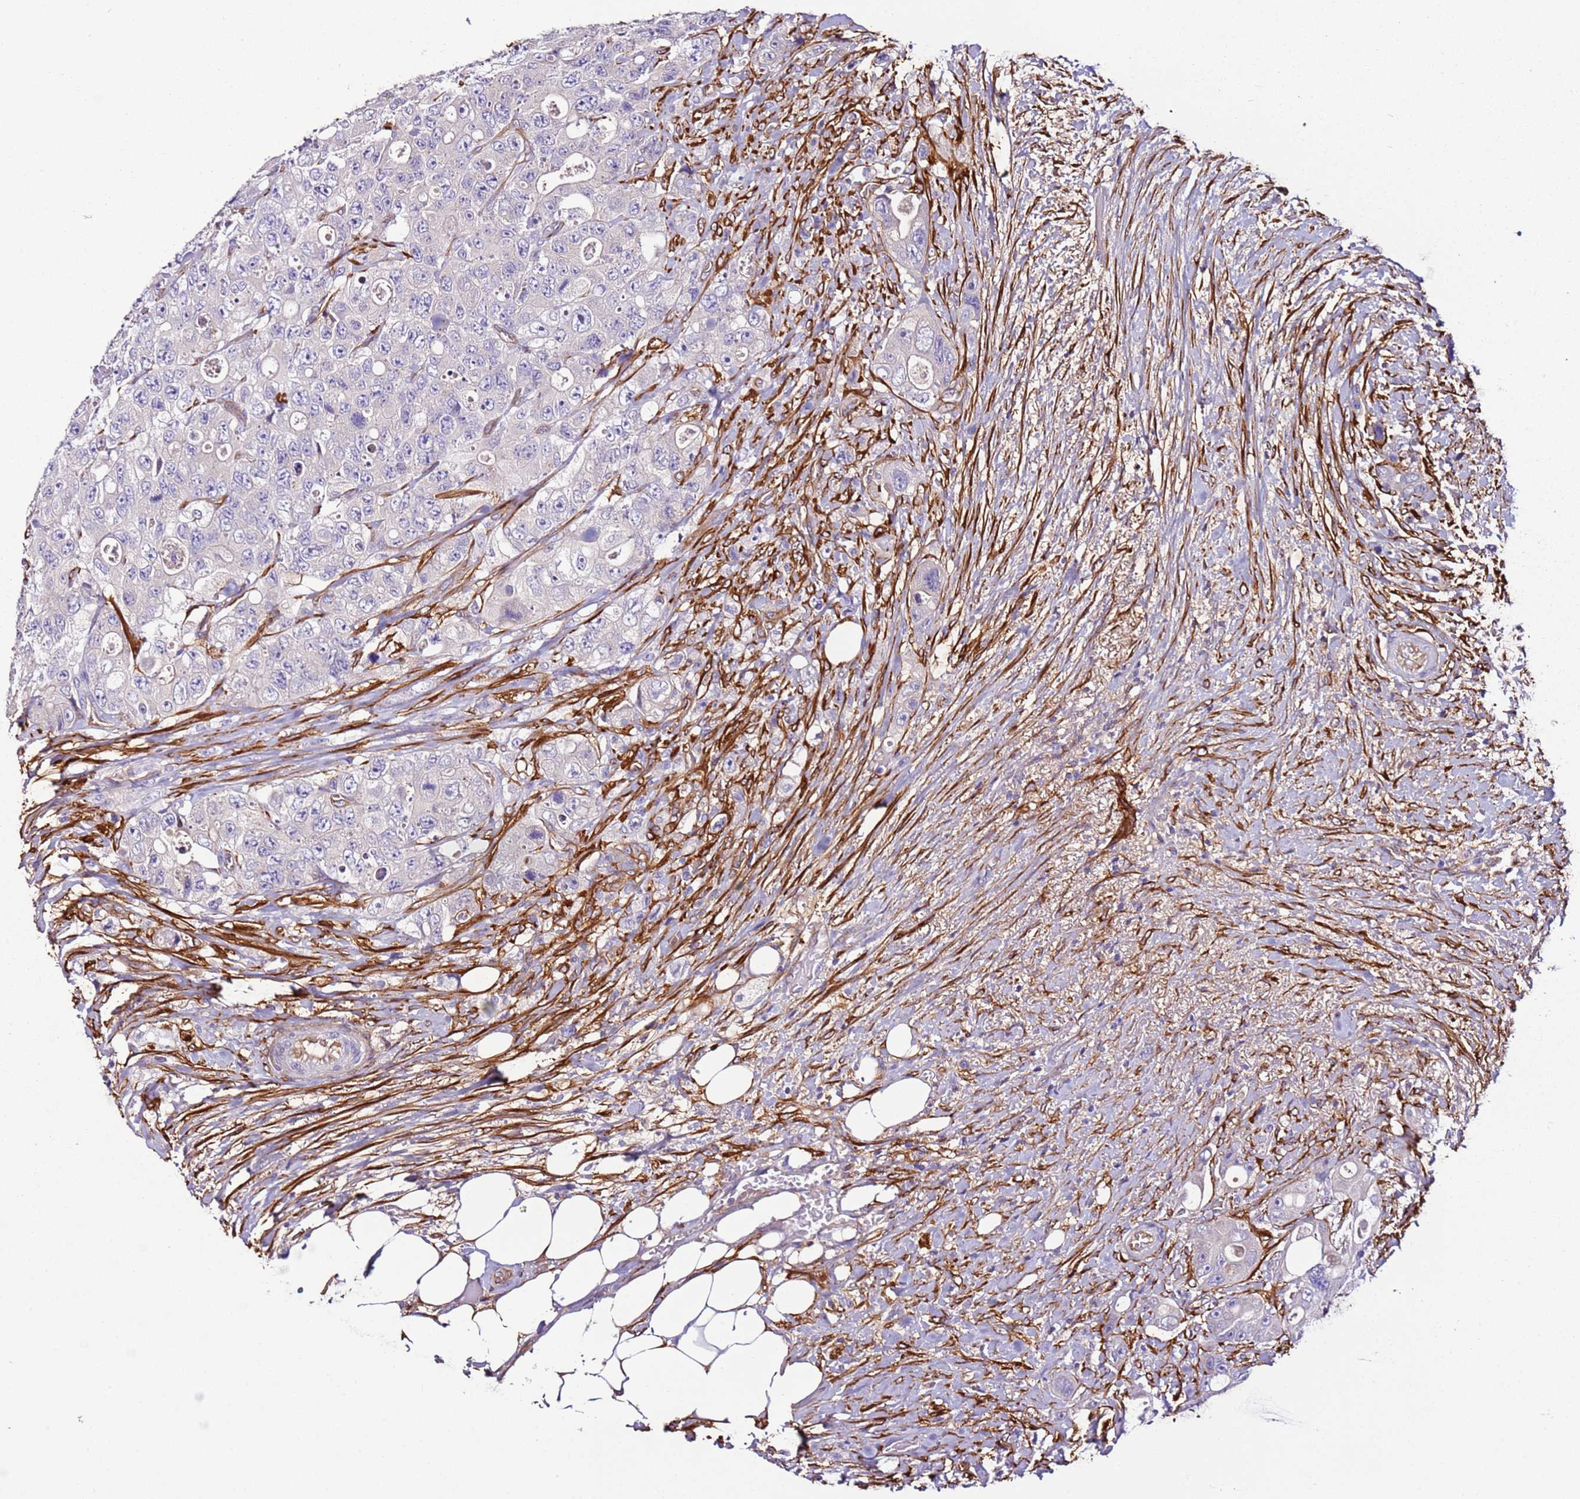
{"staining": {"intensity": "negative", "quantity": "none", "location": "none"}, "tissue": "colorectal cancer", "cell_type": "Tumor cells", "image_type": "cancer", "snomed": [{"axis": "morphology", "description": "Adenocarcinoma, NOS"}, {"axis": "topography", "description": "Colon"}], "caption": "Immunohistochemistry micrograph of colorectal adenocarcinoma stained for a protein (brown), which displays no staining in tumor cells. Nuclei are stained in blue.", "gene": "FAM174C", "patient": {"sex": "female", "age": 46}}